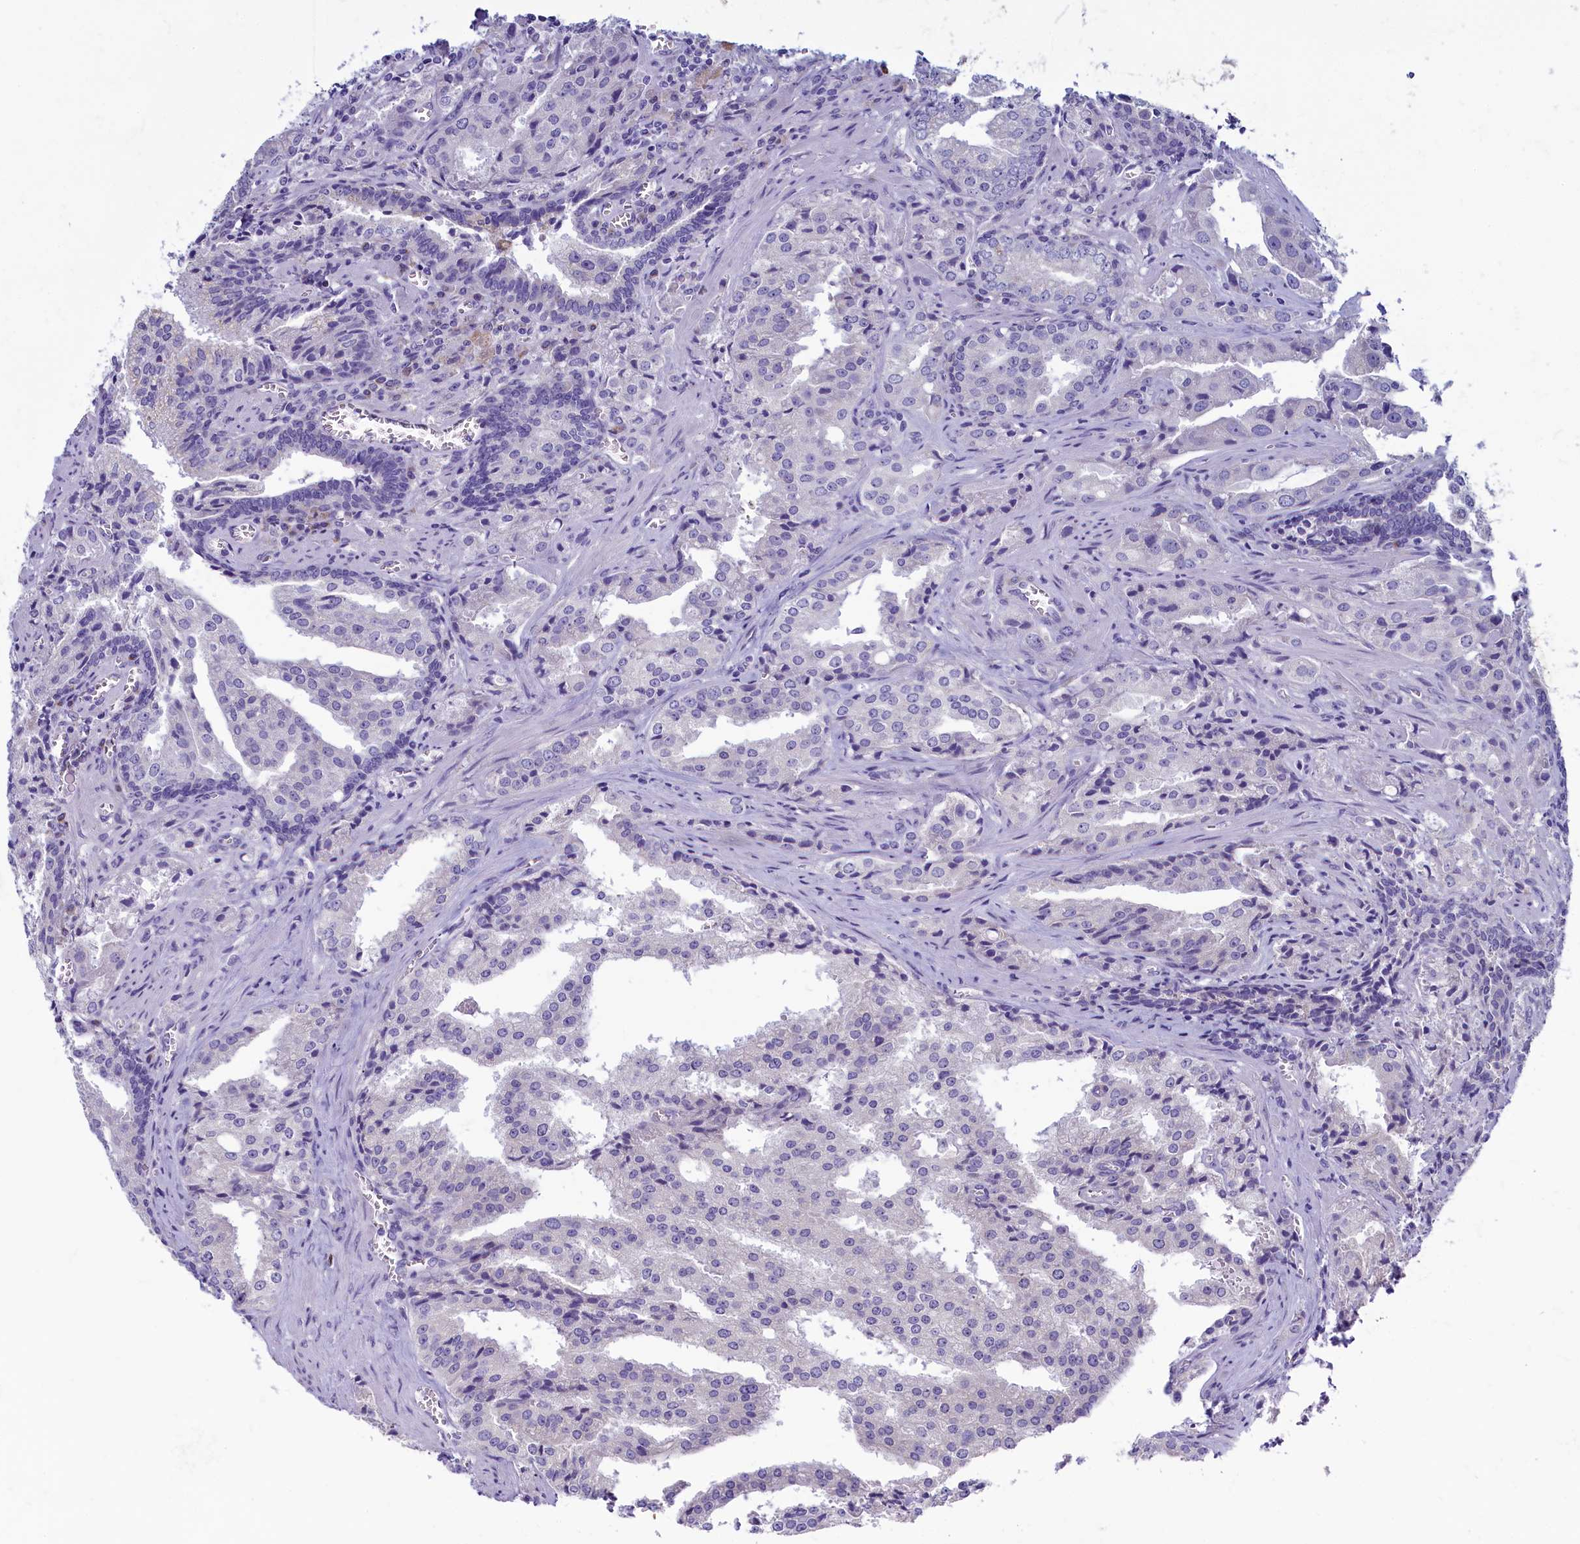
{"staining": {"intensity": "negative", "quantity": "none", "location": "none"}, "tissue": "prostate cancer", "cell_type": "Tumor cells", "image_type": "cancer", "snomed": [{"axis": "morphology", "description": "Adenocarcinoma, High grade"}, {"axis": "topography", "description": "Prostate"}], "caption": "DAB (3,3'-diaminobenzidine) immunohistochemical staining of prostate cancer demonstrates no significant staining in tumor cells.", "gene": "SKA3", "patient": {"sex": "male", "age": 68}}